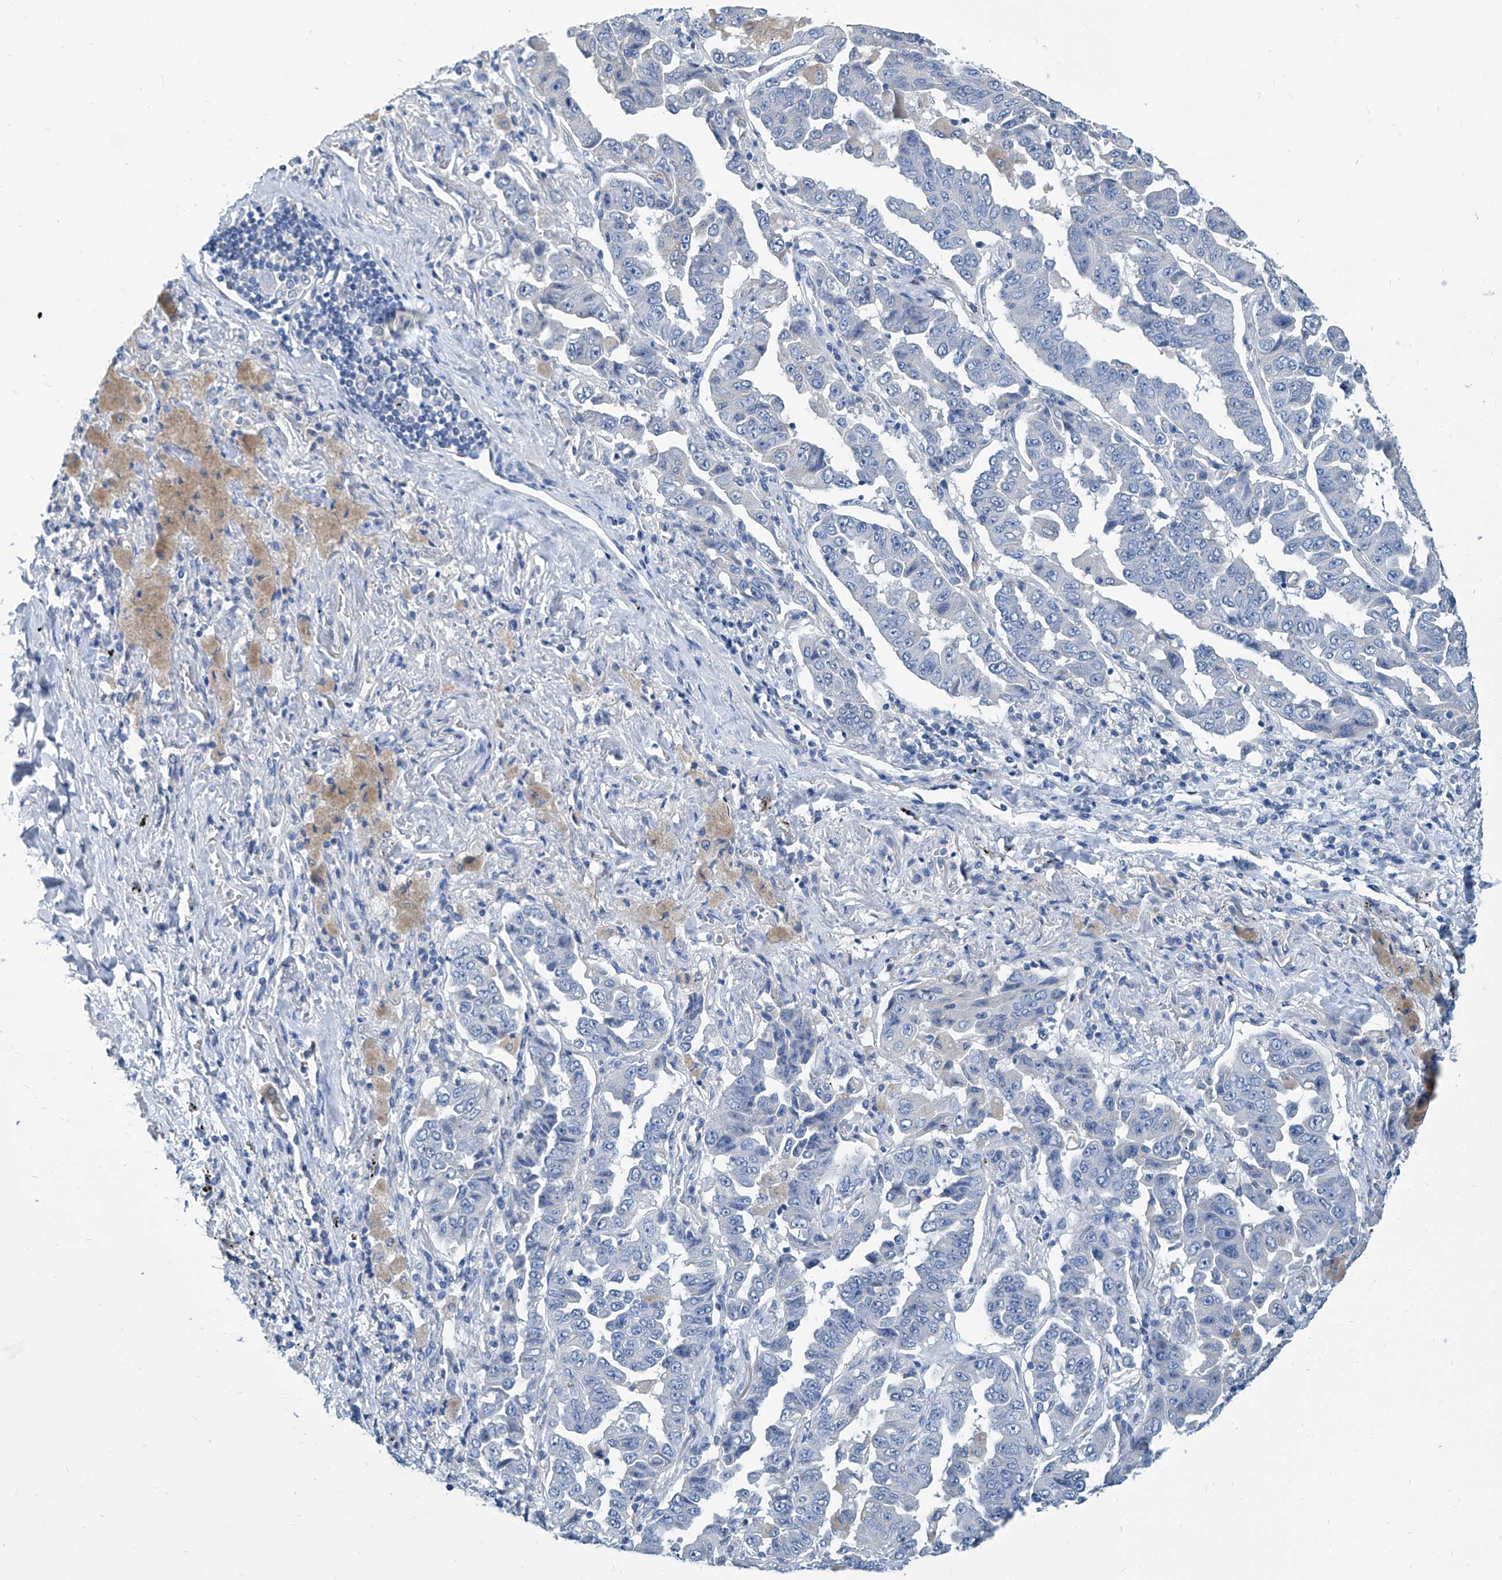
{"staining": {"intensity": "negative", "quantity": "none", "location": "none"}, "tissue": "lung cancer", "cell_type": "Tumor cells", "image_type": "cancer", "snomed": [{"axis": "morphology", "description": "Adenocarcinoma, NOS"}, {"axis": "topography", "description": "Lung"}], "caption": "Human lung adenocarcinoma stained for a protein using IHC reveals no expression in tumor cells.", "gene": "ZNF519", "patient": {"sex": "female", "age": 51}}